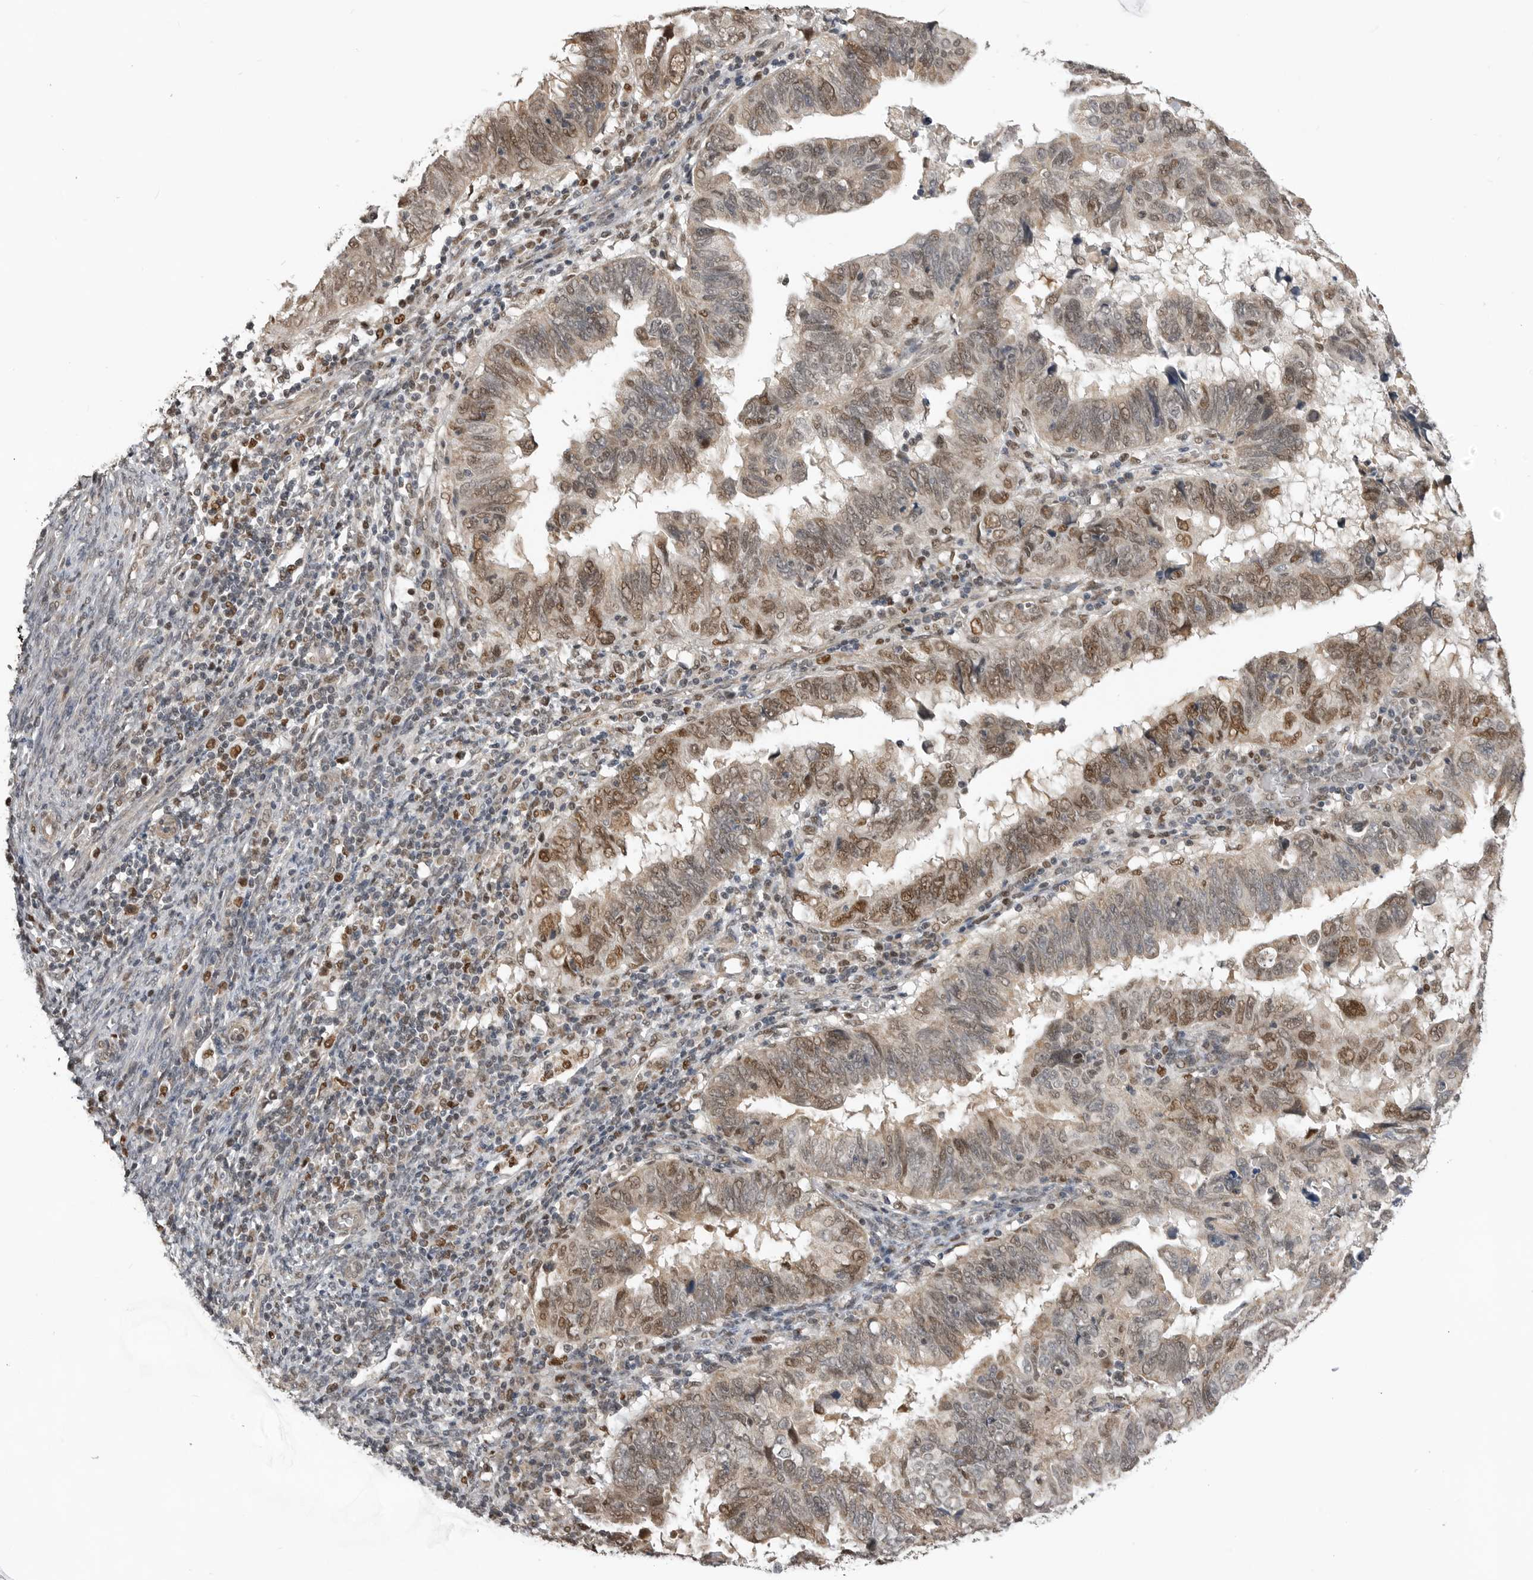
{"staining": {"intensity": "moderate", "quantity": "25%-75%", "location": "cytoplasmic/membranous,nuclear"}, "tissue": "endometrial cancer", "cell_type": "Tumor cells", "image_type": "cancer", "snomed": [{"axis": "morphology", "description": "Adenocarcinoma, NOS"}, {"axis": "topography", "description": "Uterus"}], "caption": "Human adenocarcinoma (endometrial) stained with a brown dye demonstrates moderate cytoplasmic/membranous and nuclear positive positivity in approximately 25%-75% of tumor cells.", "gene": "SMARCC1", "patient": {"sex": "female", "age": 77}}